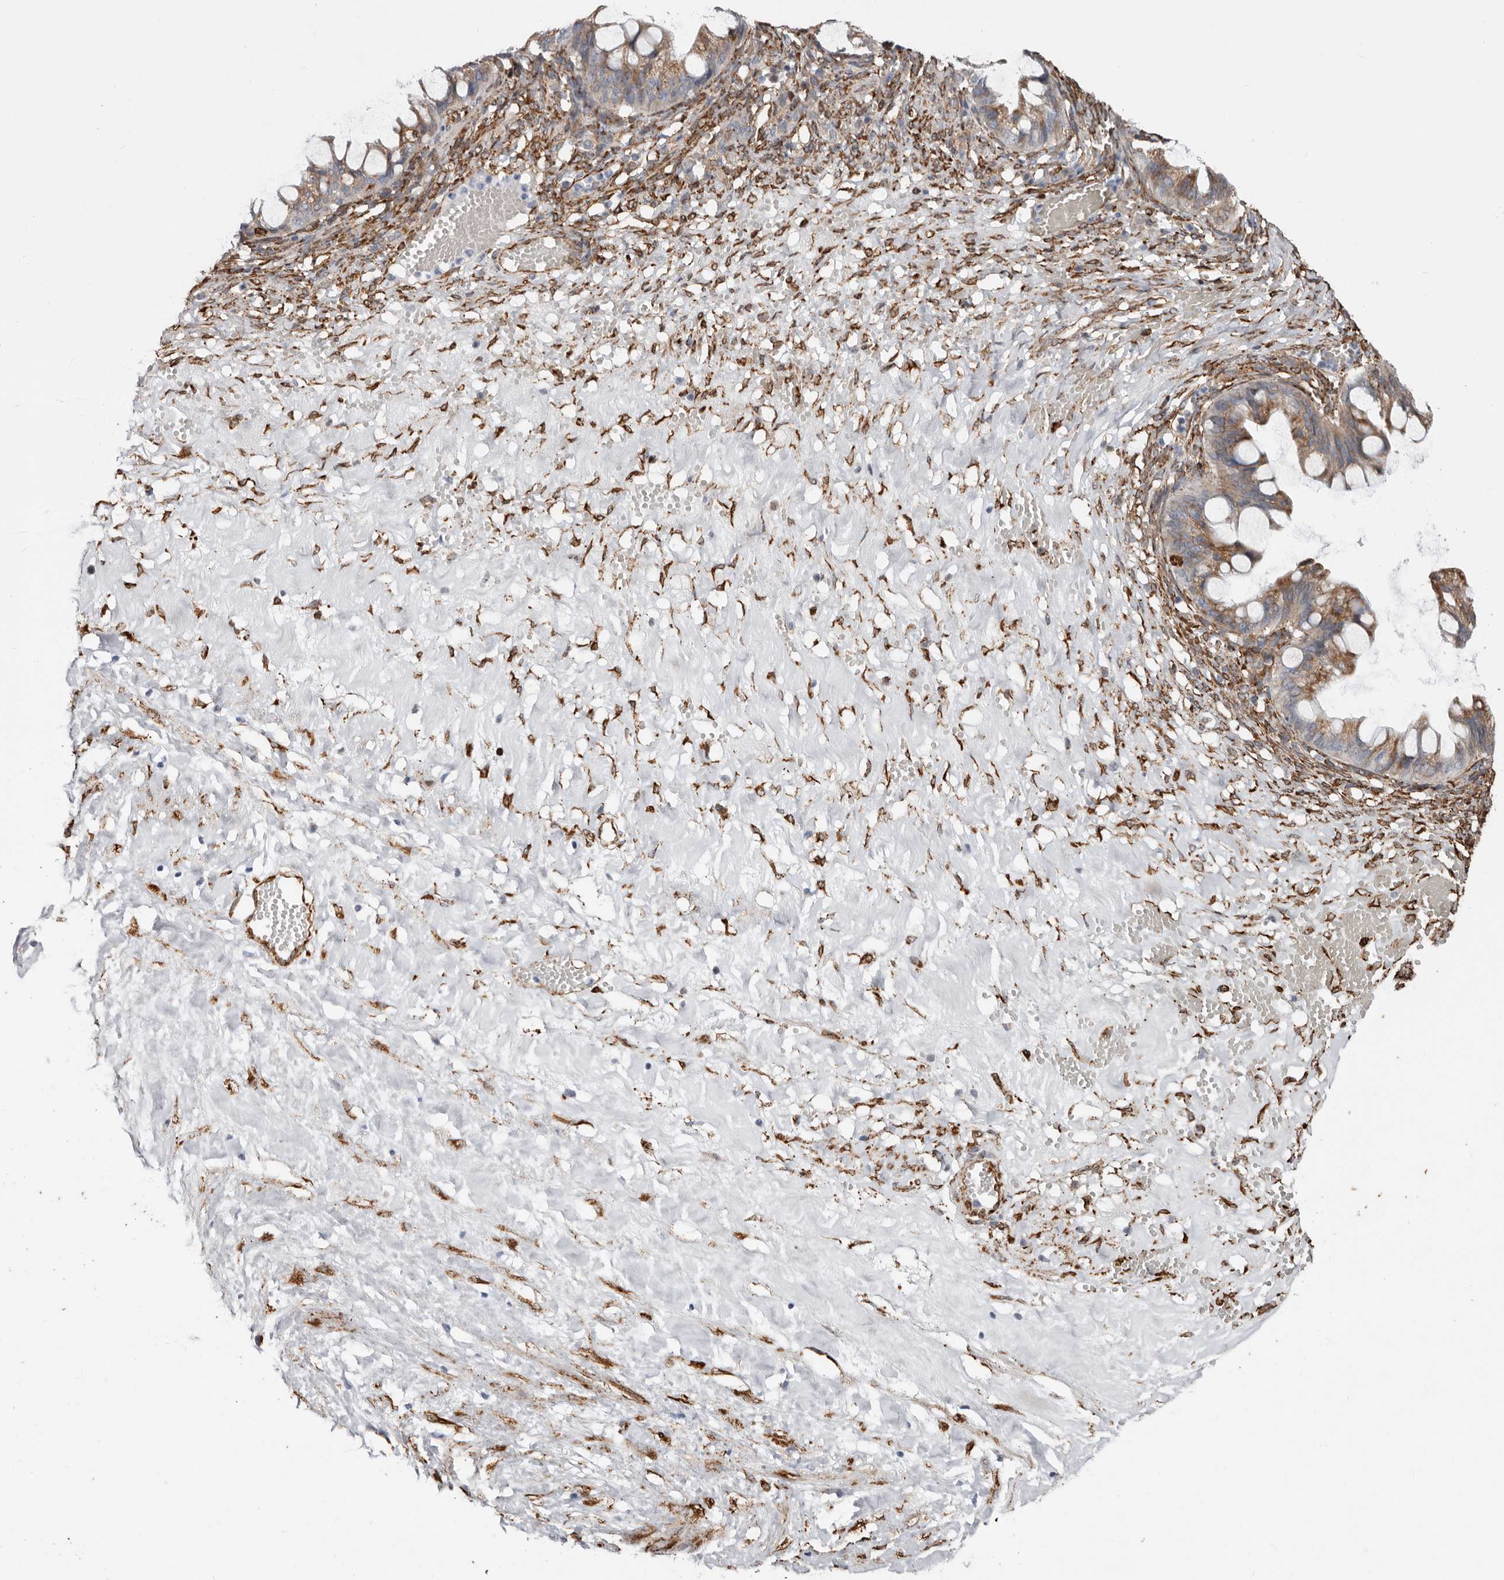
{"staining": {"intensity": "moderate", "quantity": ">75%", "location": "cytoplasmic/membranous"}, "tissue": "ovarian cancer", "cell_type": "Tumor cells", "image_type": "cancer", "snomed": [{"axis": "morphology", "description": "Cystadenocarcinoma, mucinous, NOS"}, {"axis": "topography", "description": "Ovary"}], "caption": "Protein expression analysis of ovarian cancer displays moderate cytoplasmic/membranous expression in about >75% of tumor cells. Immunohistochemistry (ihc) stains the protein of interest in brown and the nuclei are stained blue.", "gene": "SEMA3E", "patient": {"sex": "female", "age": 73}}